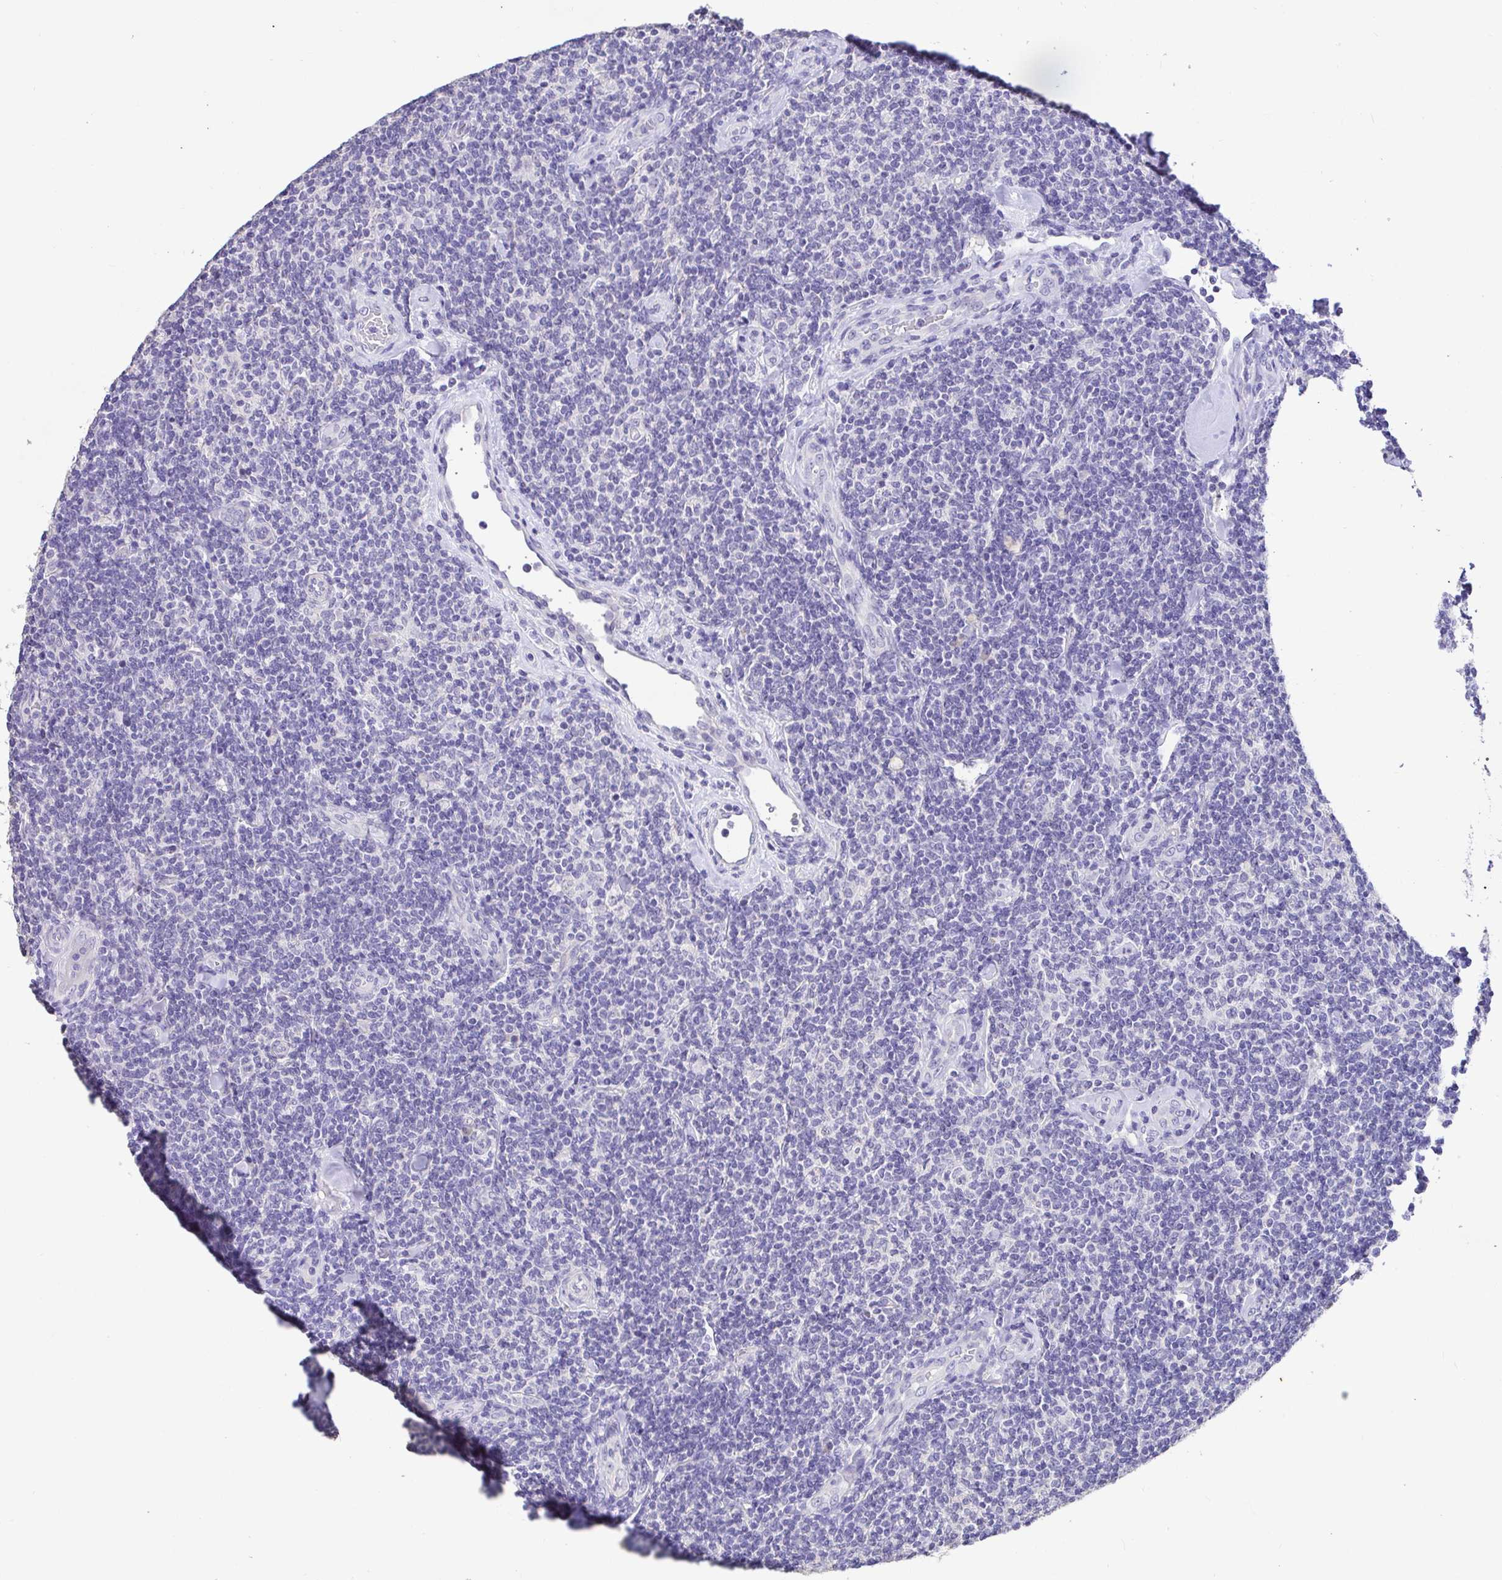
{"staining": {"intensity": "negative", "quantity": "none", "location": "none"}, "tissue": "lymphoma", "cell_type": "Tumor cells", "image_type": "cancer", "snomed": [{"axis": "morphology", "description": "Malignant lymphoma, non-Hodgkin's type, Low grade"}, {"axis": "topography", "description": "Lymph node"}], "caption": "An immunohistochemistry (IHC) micrograph of low-grade malignant lymphoma, non-Hodgkin's type is shown. There is no staining in tumor cells of low-grade malignant lymphoma, non-Hodgkin's type.", "gene": "CDO1", "patient": {"sex": "female", "age": 56}}